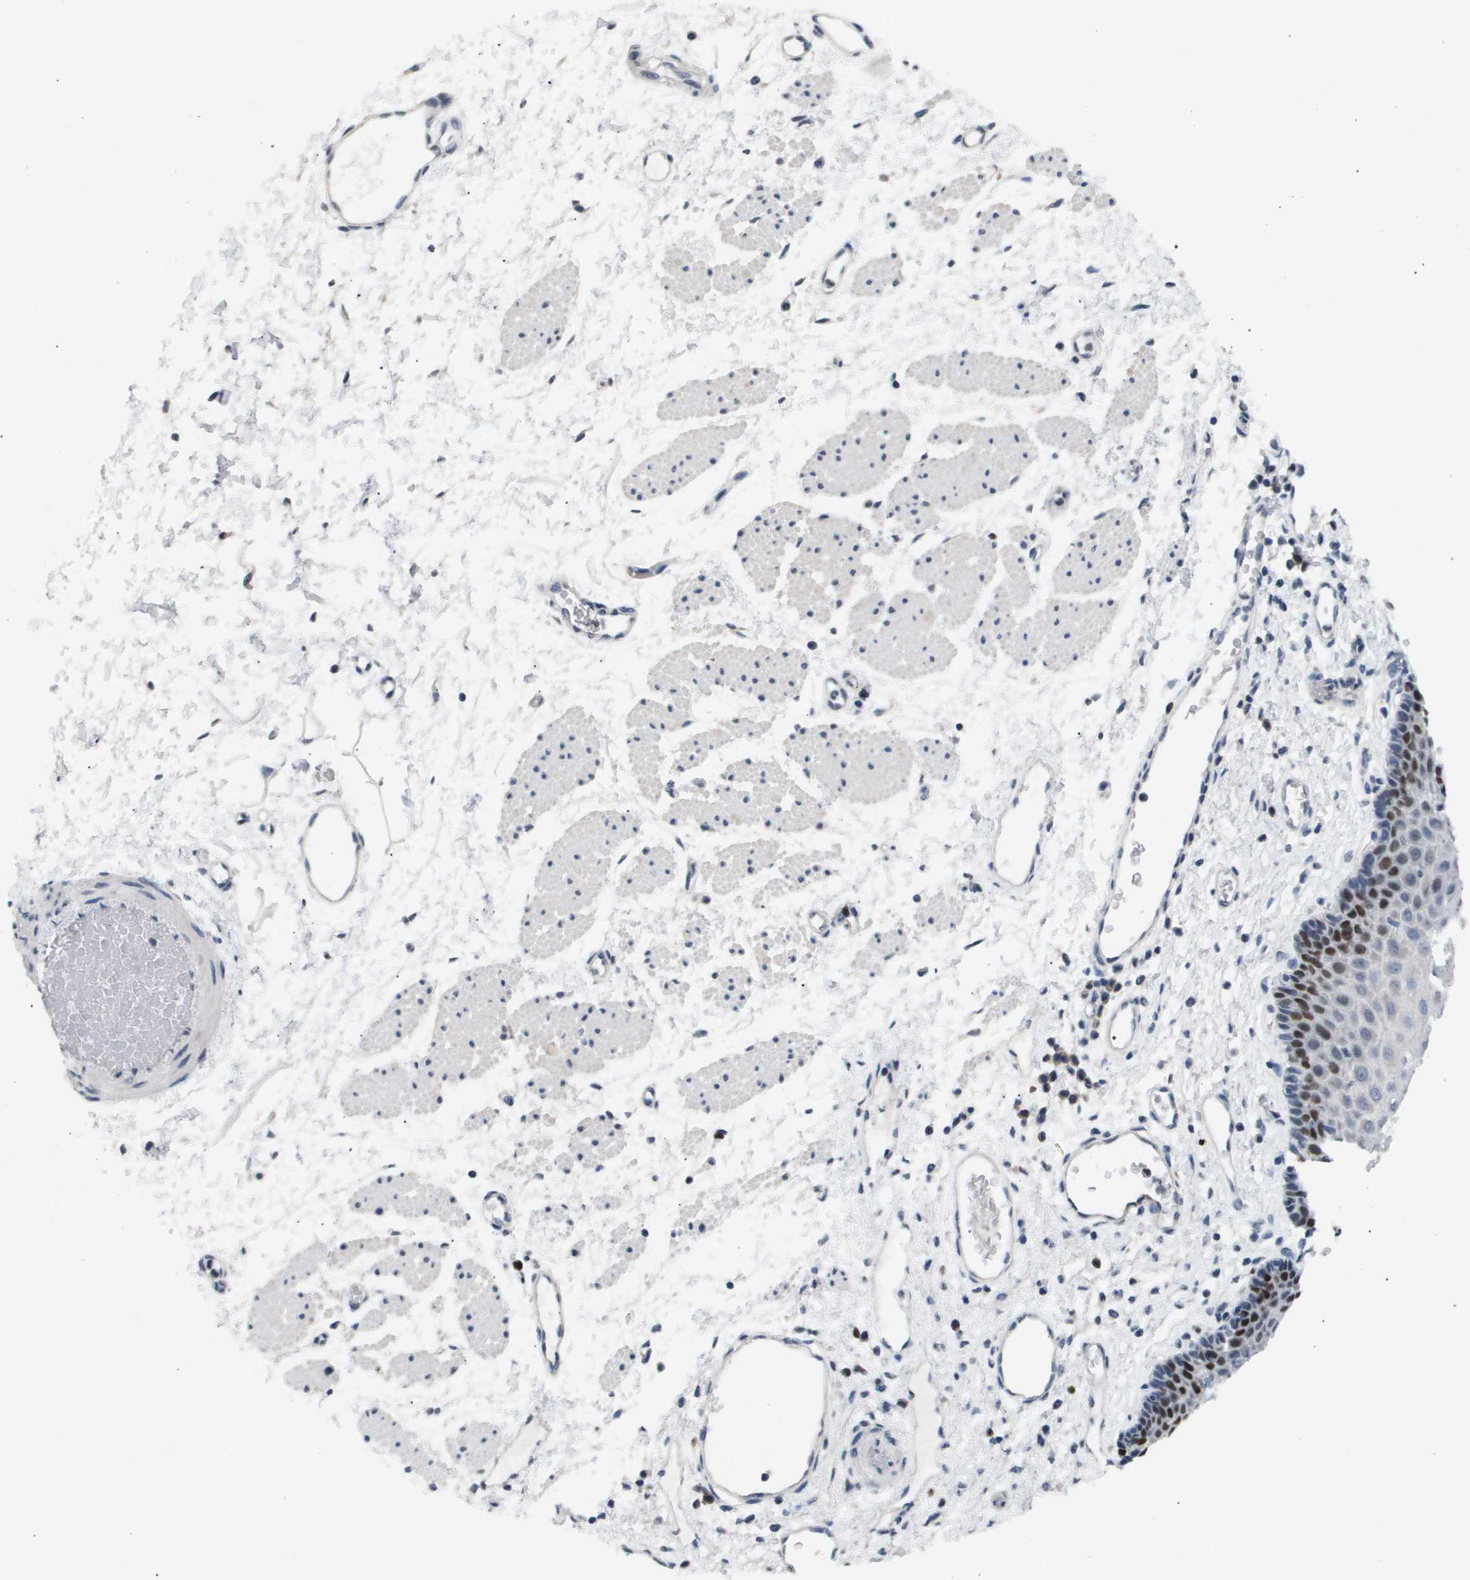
{"staining": {"intensity": "strong", "quantity": "<25%", "location": "nuclear"}, "tissue": "esophagus", "cell_type": "Squamous epithelial cells", "image_type": "normal", "snomed": [{"axis": "morphology", "description": "Normal tissue, NOS"}, {"axis": "topography", "description": "Esophagus"}], "caption": "High-magnification brightfield microscopy of normal esophagus stained with DAB (brown) and counterstained with hematoxylin (blue). squamous epithelial cells exhibit strong nuclear staining is present in about<25% of cells.", "gene": "ANAPC2", "patient": {"sex": "male", "age": 54}}